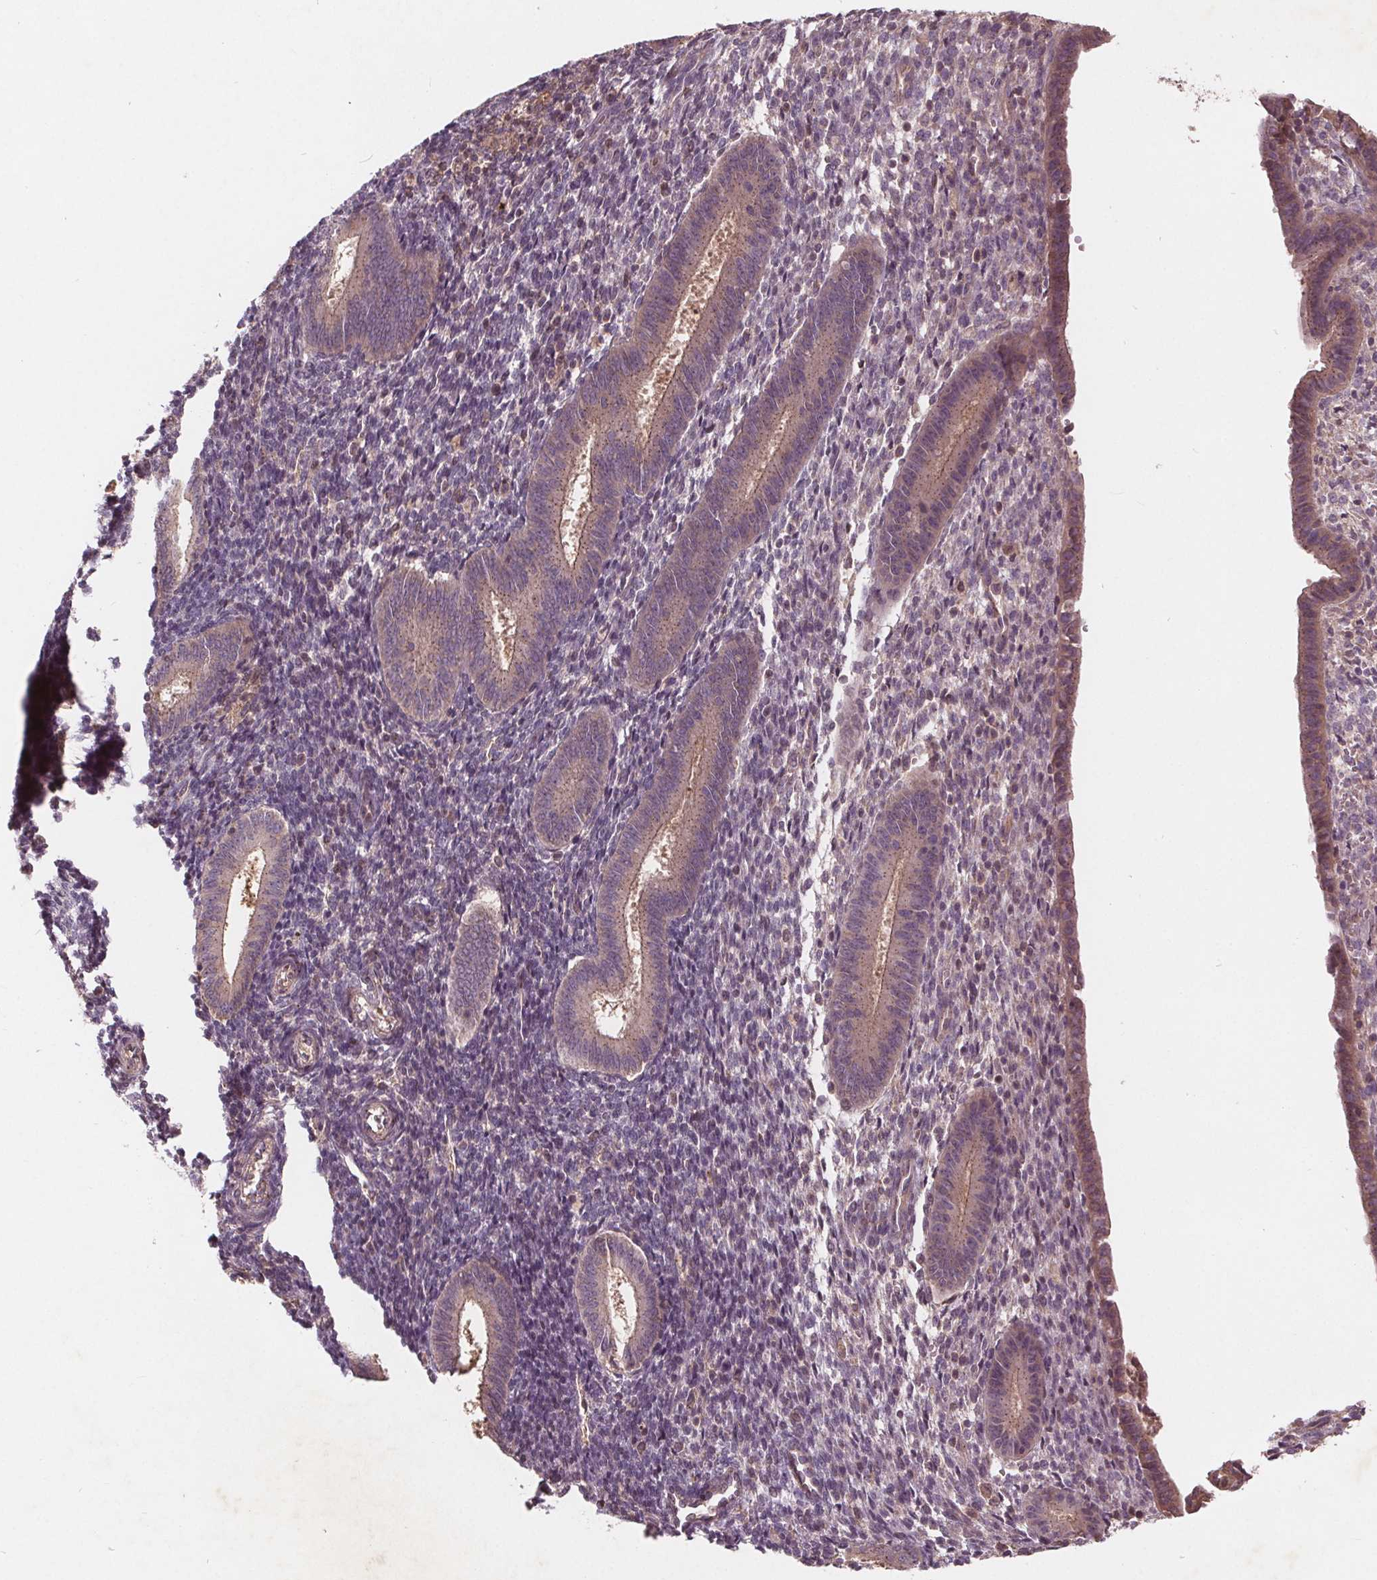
{"staining": {"intensity": "negative", "quantity": "none", "location": "none"}, "tissue": "endometrium", "cell_type": "Cells in endometrial stroma", "image_type": "normal", "snomed": [{"axis": "morphology", "description": "Normal tissue, NOS"}, {"axis": "topography", "description": "Endometrium"}], "caption": "IHC photomicrograph of normal human endometrium stained for a protein (brown), which shows no staining in cells in endometrial stroma.", "gene": "CSNK1G2", "patient": {"sex": "female", "age": 25}}